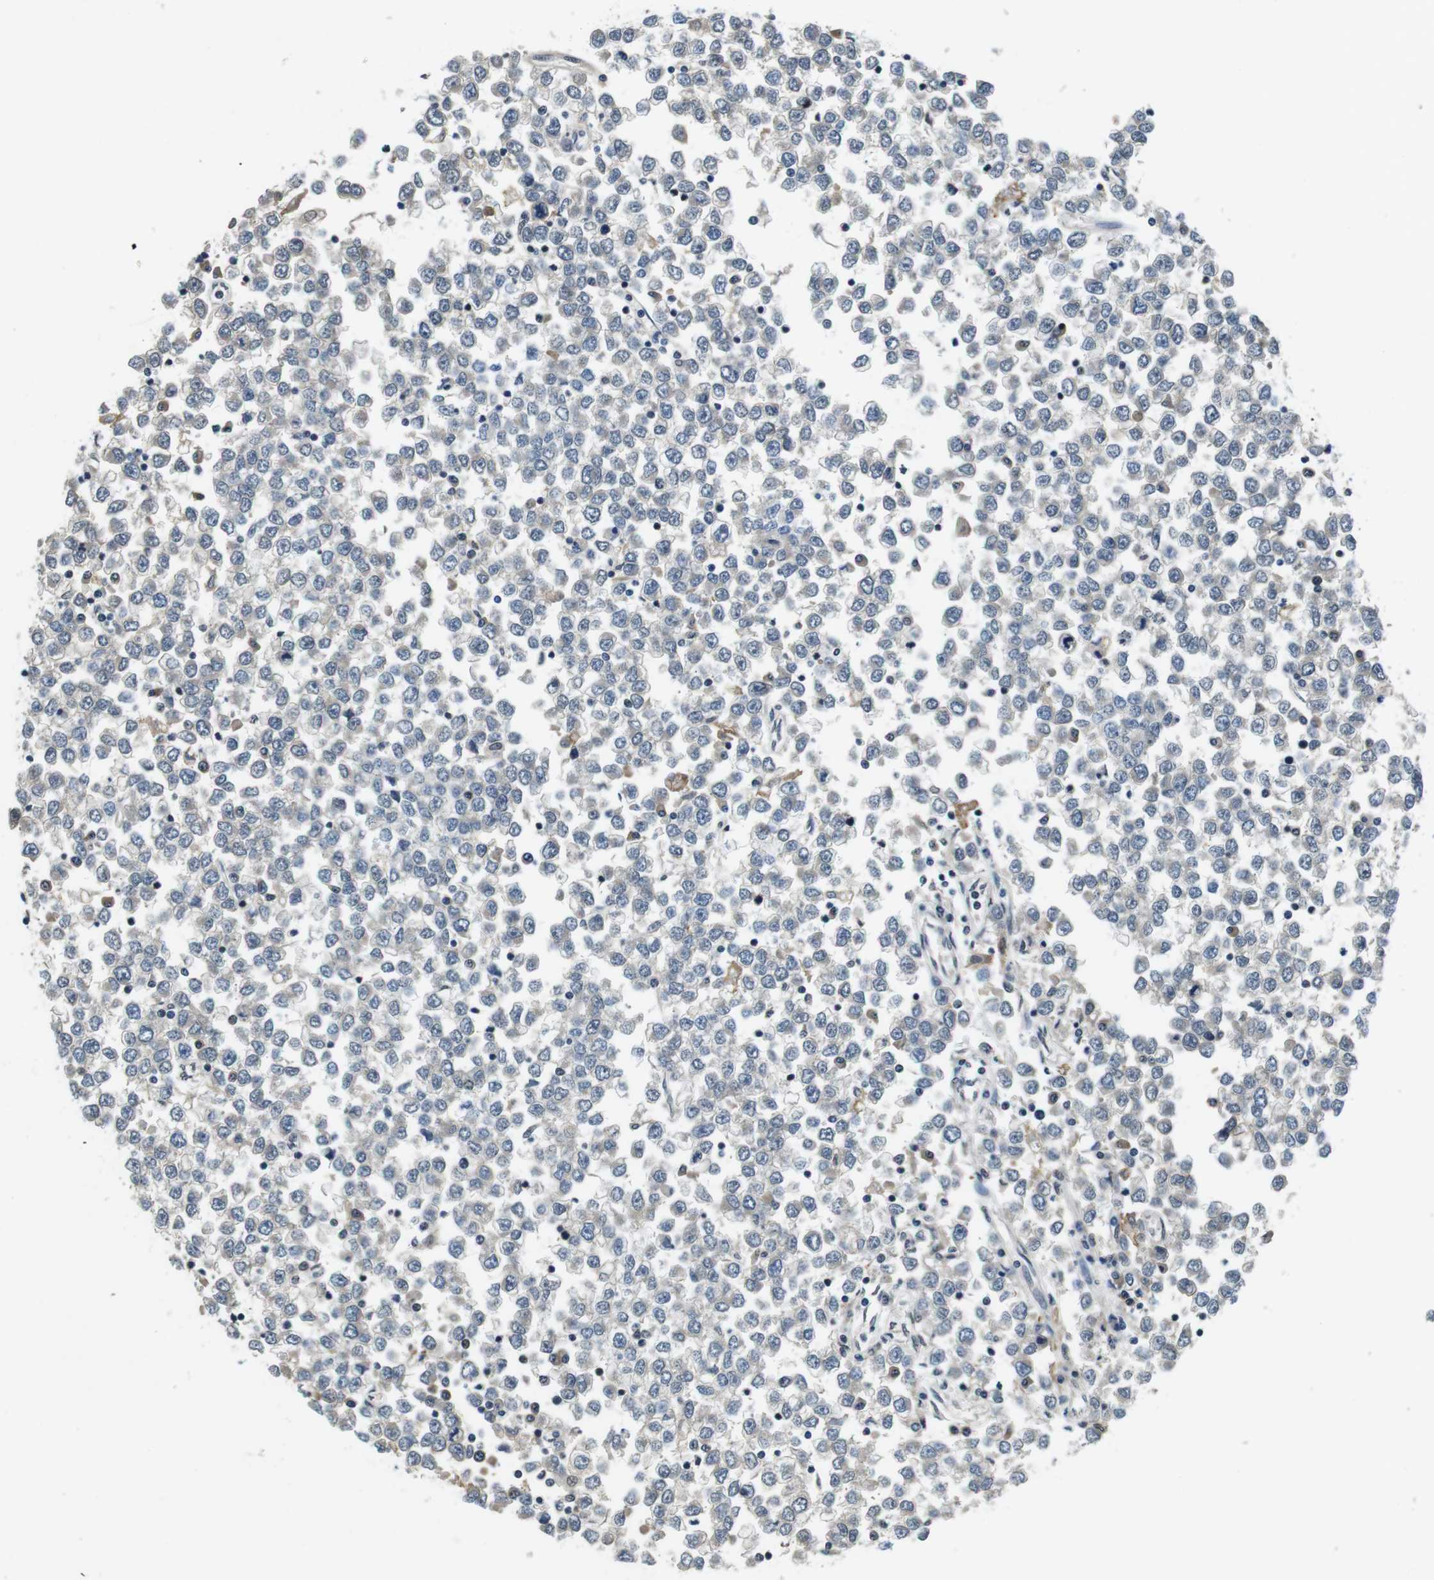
{"staining": {"intensity": "negative", "quantity": "none", "location": "none"}, "tissue": "testis cancer", "cell_type": "Tumor cells", "image_type": "cancer", "snomed": [{"axis": "morphology", "description": "Seminoma, NOS"}, {"axis": "topography", "description": "Testis"}], "caption": "The photomicrograph demonstrates no significant positivity in tumor cells of testis cancer.", "gene": "CD163L1", "patient": {"sex": "male", "age": 65}}